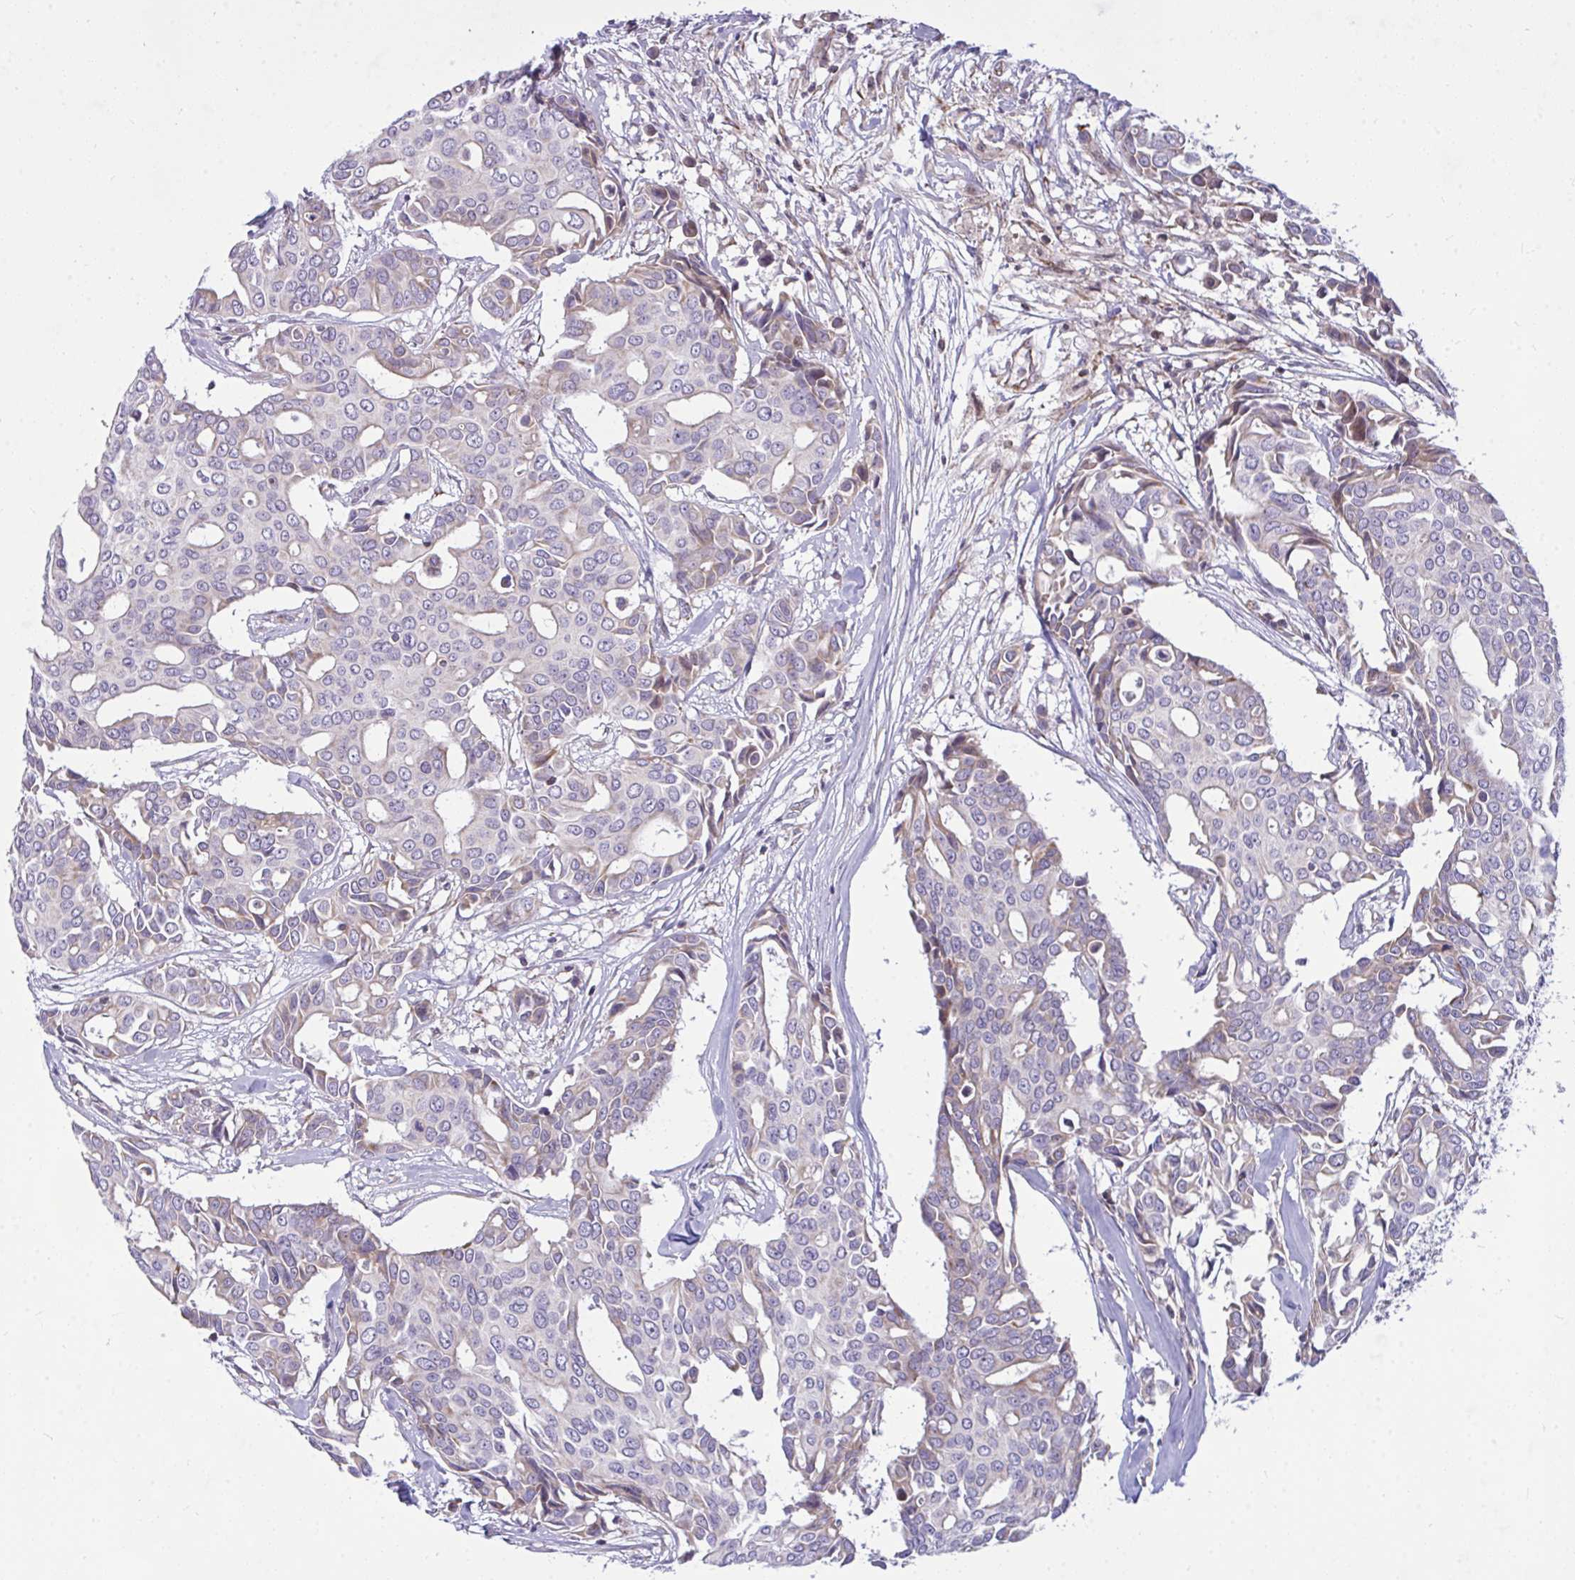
{"staining": {"intensity": "weak", "quantity": "<25%", "location": "cytoplasmic/membranous"}, "tissue": "breast cancer", "cell_type": "Tumor cells", "image_type": "cancer", "snomed": [{"axis": "morphology", "description": "Duct carcinoma"}, {"axis": "topography", "description": "Breast"}], "caption": "A high-resolution histopathology image shows immunohistochemistry staining of breast cancer, which shows no significant expression in tumor cells.", "gene": "CEP63", "patient": {"sex": "female", "age": 54}}